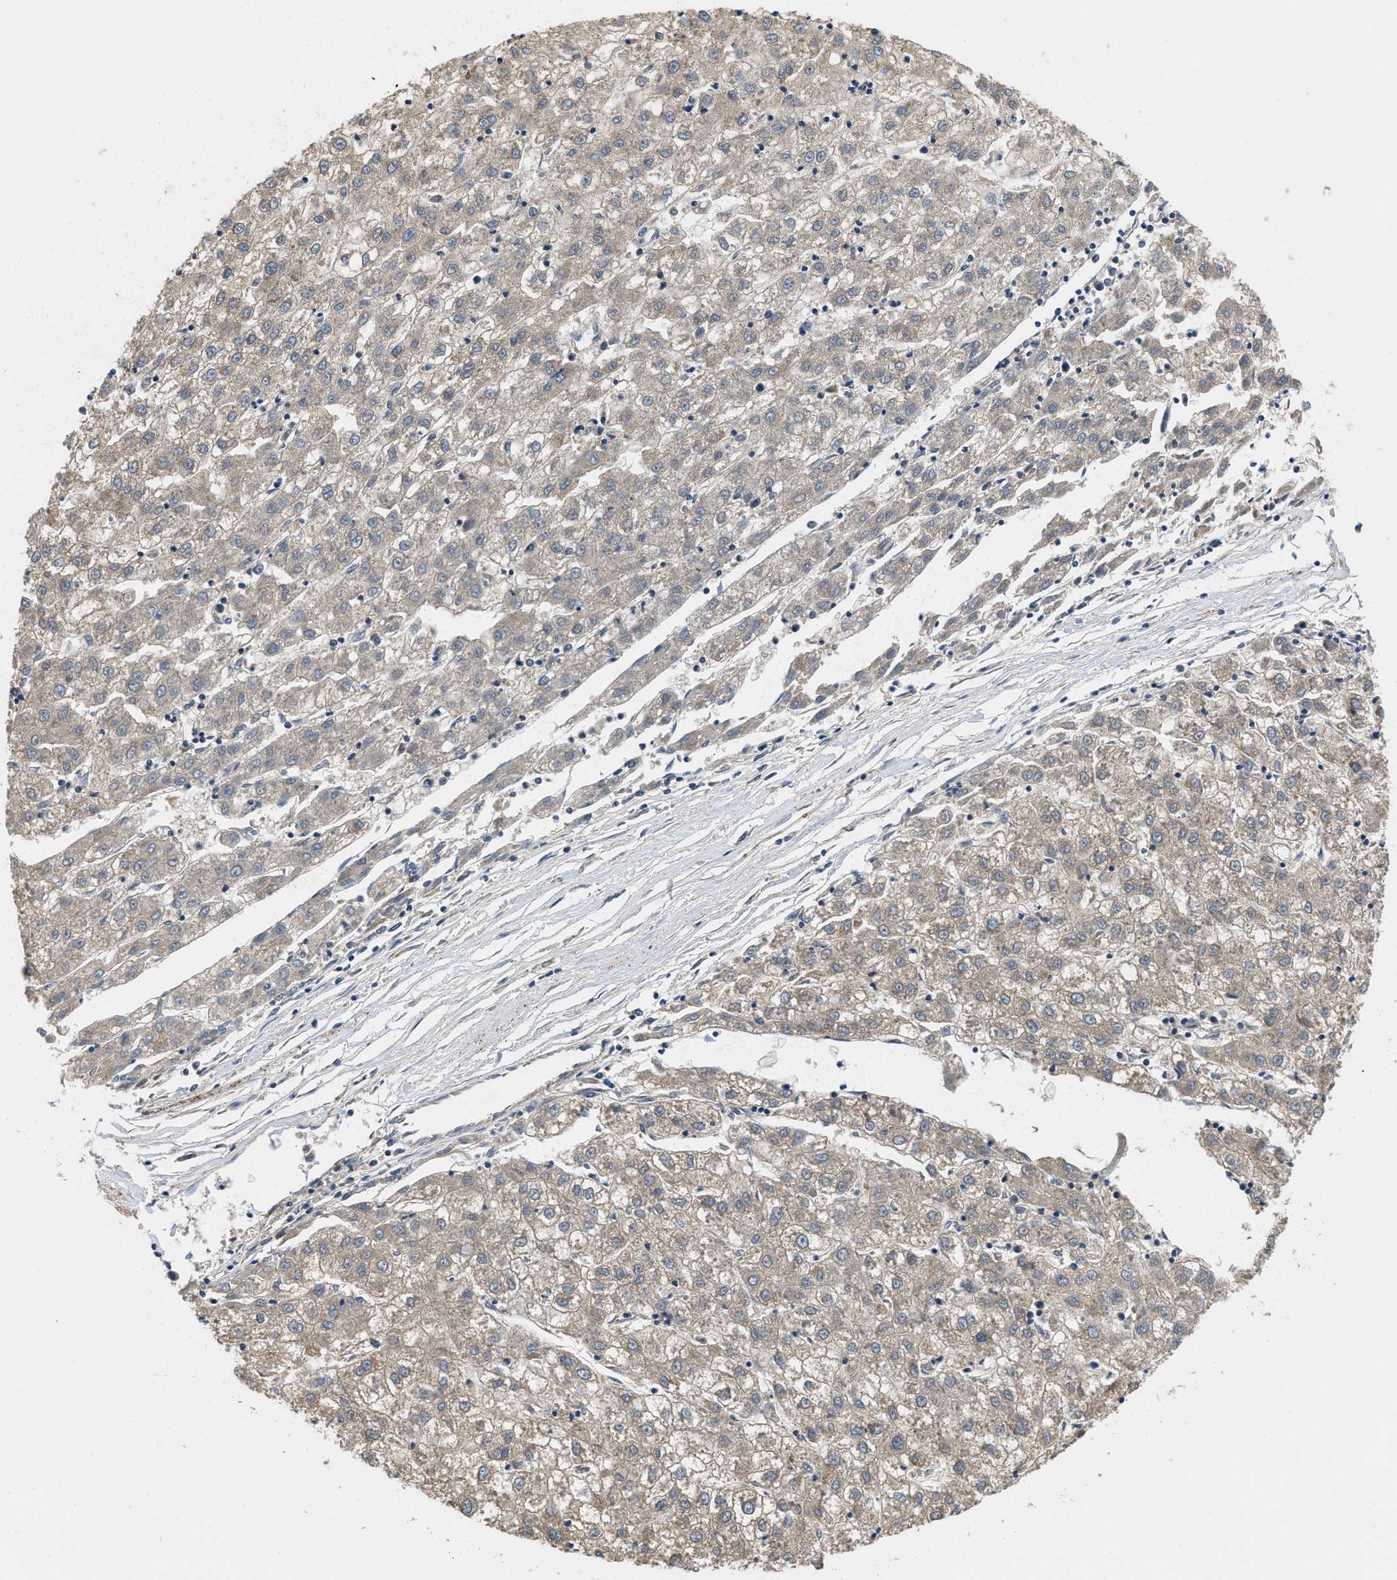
{"staining": {"intensity": "weak", "quantity": "<25%", "location": "cytoplasmic/membranous"}, "tissue": "liver cancer", "cell_type": "Tumor cells", "image_type": "cancer", "snomed": [{"axis": "morphology", "description": "Carcinoma, Hepatocellular, NOS"}, {"axis": "topography", "description": "Liver"}], "caption": "An image of human liver cancer (hepatocellular carcinoma) is negative for staining in tumor cells. The staining was performed using DAB (3,3'-diaminobenzidine) to visualize the protein expression in brown, while the nuclei were stained in blue with hematoxylin (Magnification: 20x).", "gene": "ZNF599", "patient": {"sex": "male", "age": 72}}